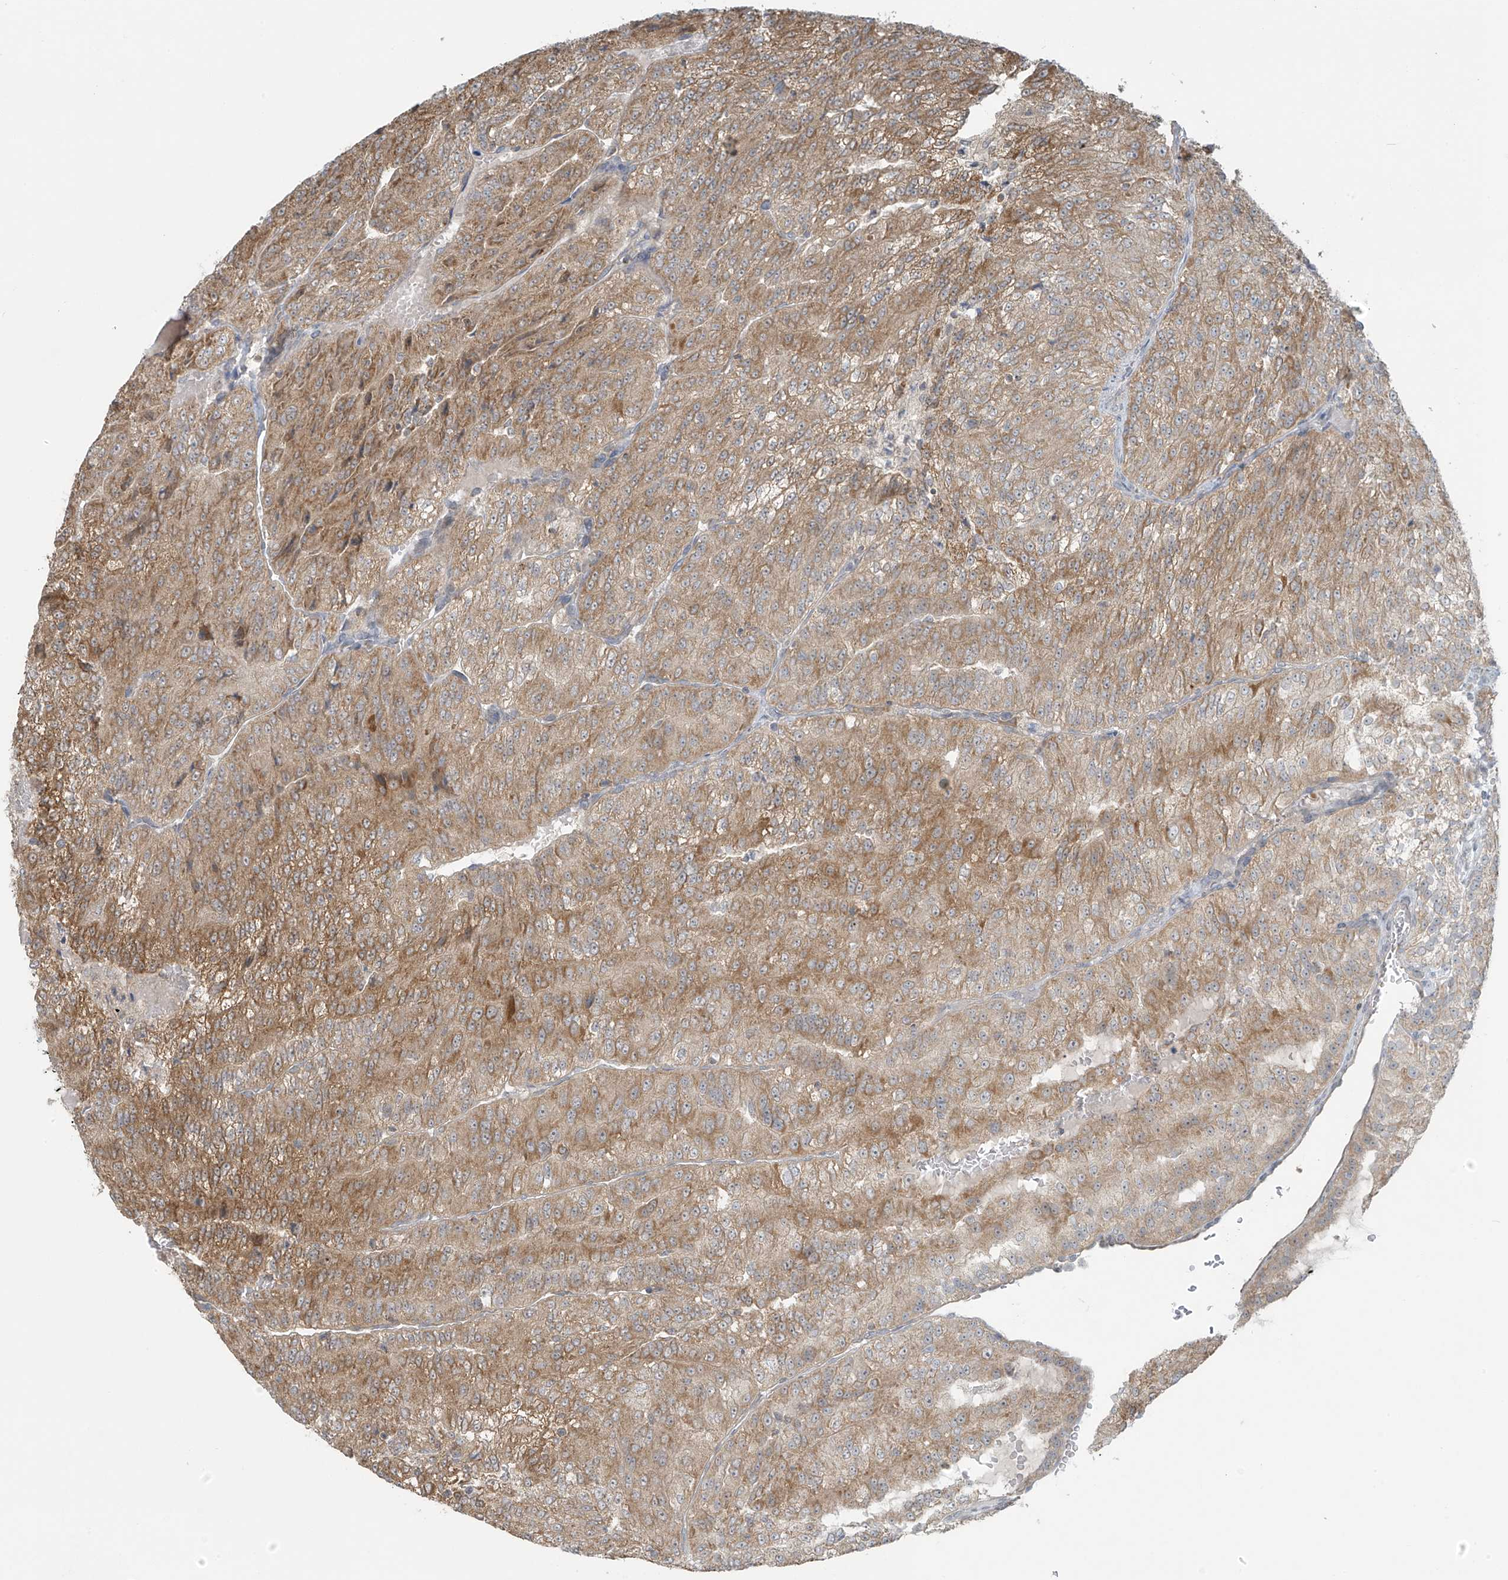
{"staining": {"intensity": "moderate", "quantity": ">75%", "location": "cytoplasmic/membranous"}, "tissue": "renal cancer", "cell_type": "Tumor cells", "image_type": "cancer", "snomed": [{"axis": "morphology", "description": "Adenocarcinoma, NOS"}, {"axis": "topography", "description": "Kidney"}], "caption": "Human renal adenocarcinoma stained for a protein (brown) displays moderate cytoplasmic/membranous positive expression in approximately >75% of tumor cells.", "gene": "HDDC2", "patient": {"sex": "female", "age": 63}}